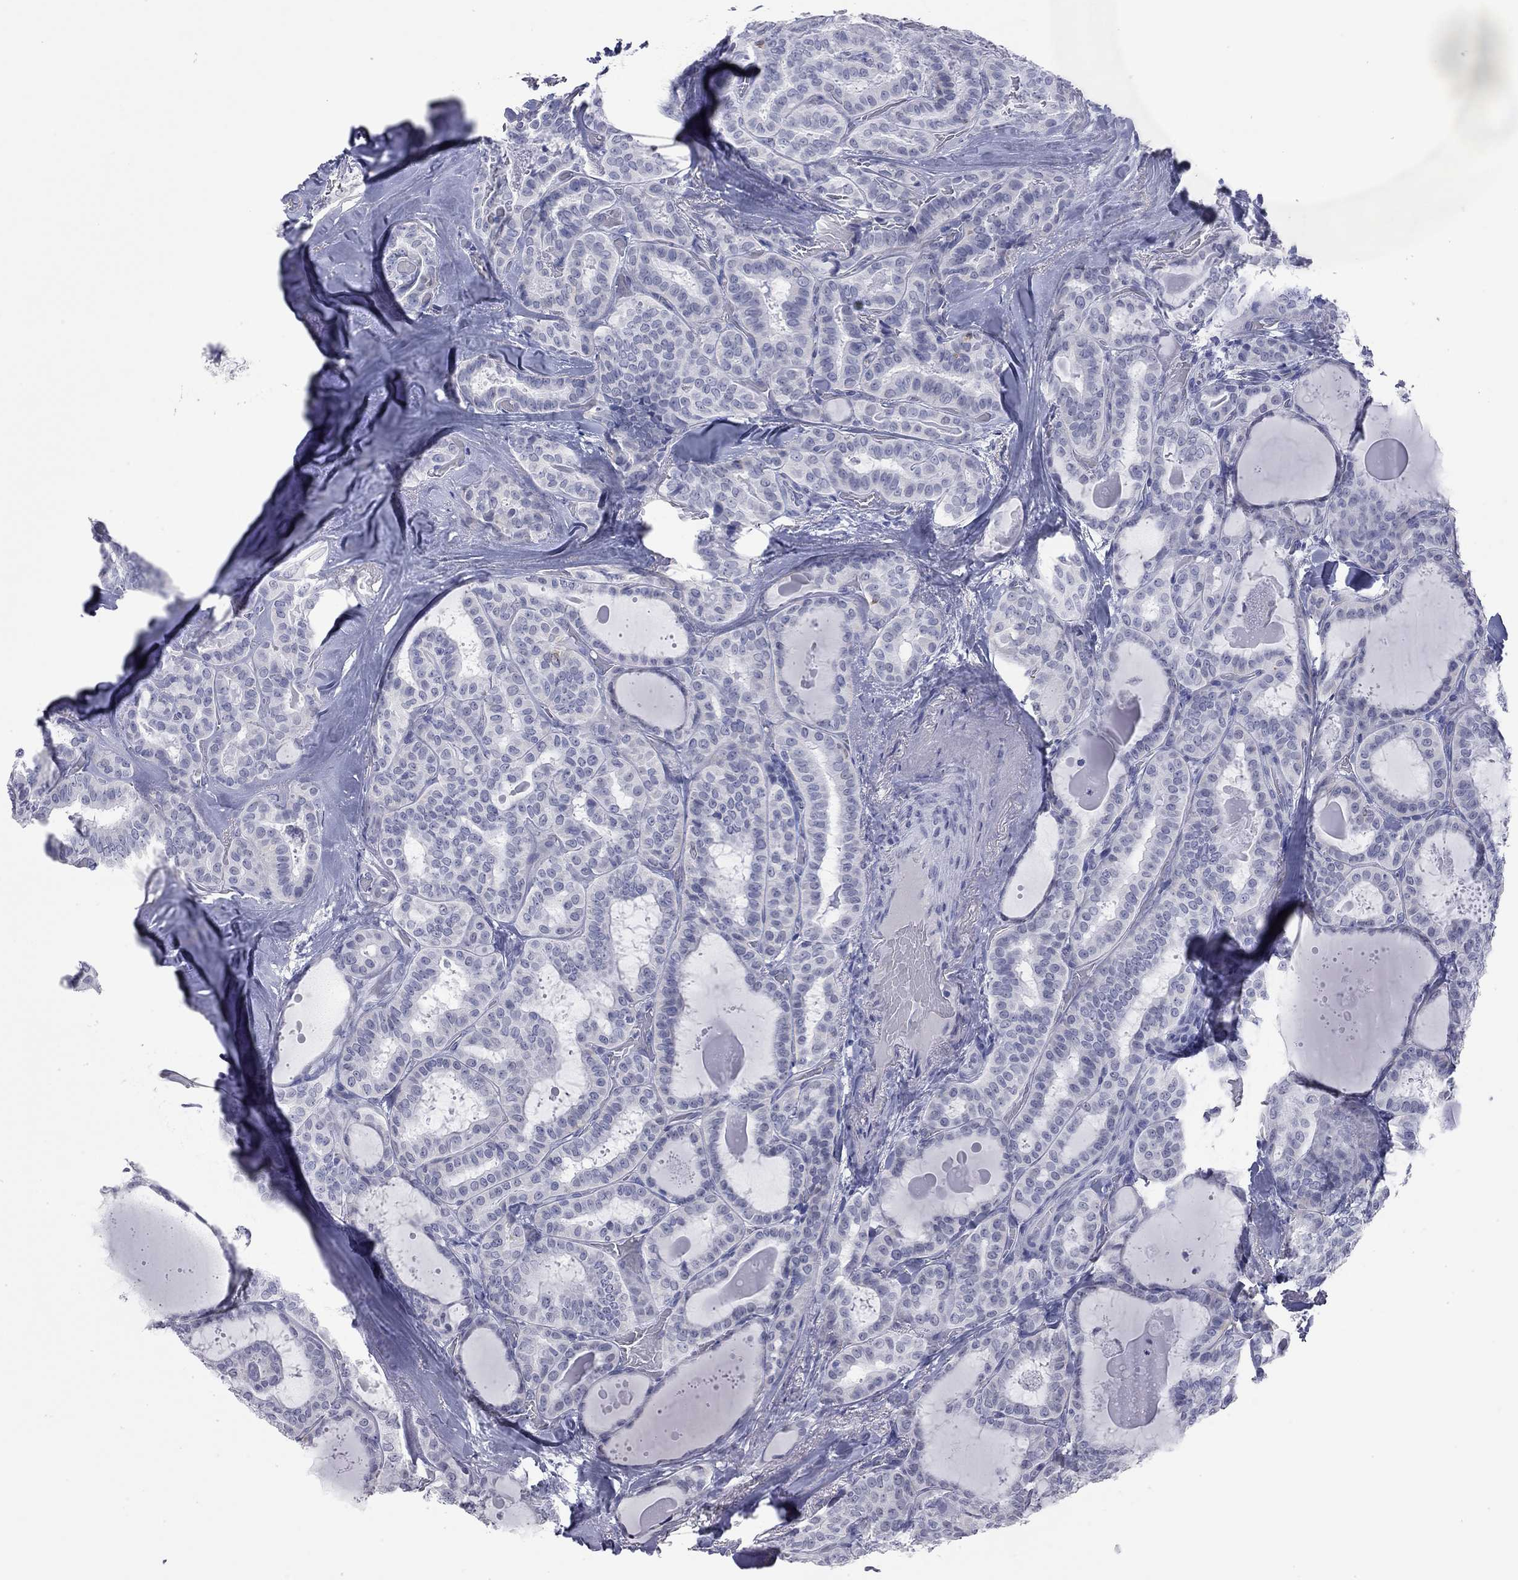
{"staining": {"intensity": "negative", "quantity": "none", "location": "none"}, "tissue": "thyroid cancer", "cell_type": "Tumor cells", "image_type": "cancer", "snomed": [{"axis": "morphology", "description": "Papillary adenocarcinoma, NOS"}, {"axis": "topography", "description": "Thyroid gland"}], "caption": "High power microscopy histopathology image of an immunohistochemistry (IHC) photomicrograph of thyroid papillary adenocarcinoma, revealing no significant positivity in tumor cells.", "gene": "AK8", "patient": {"sex": "female", "age": 39}}